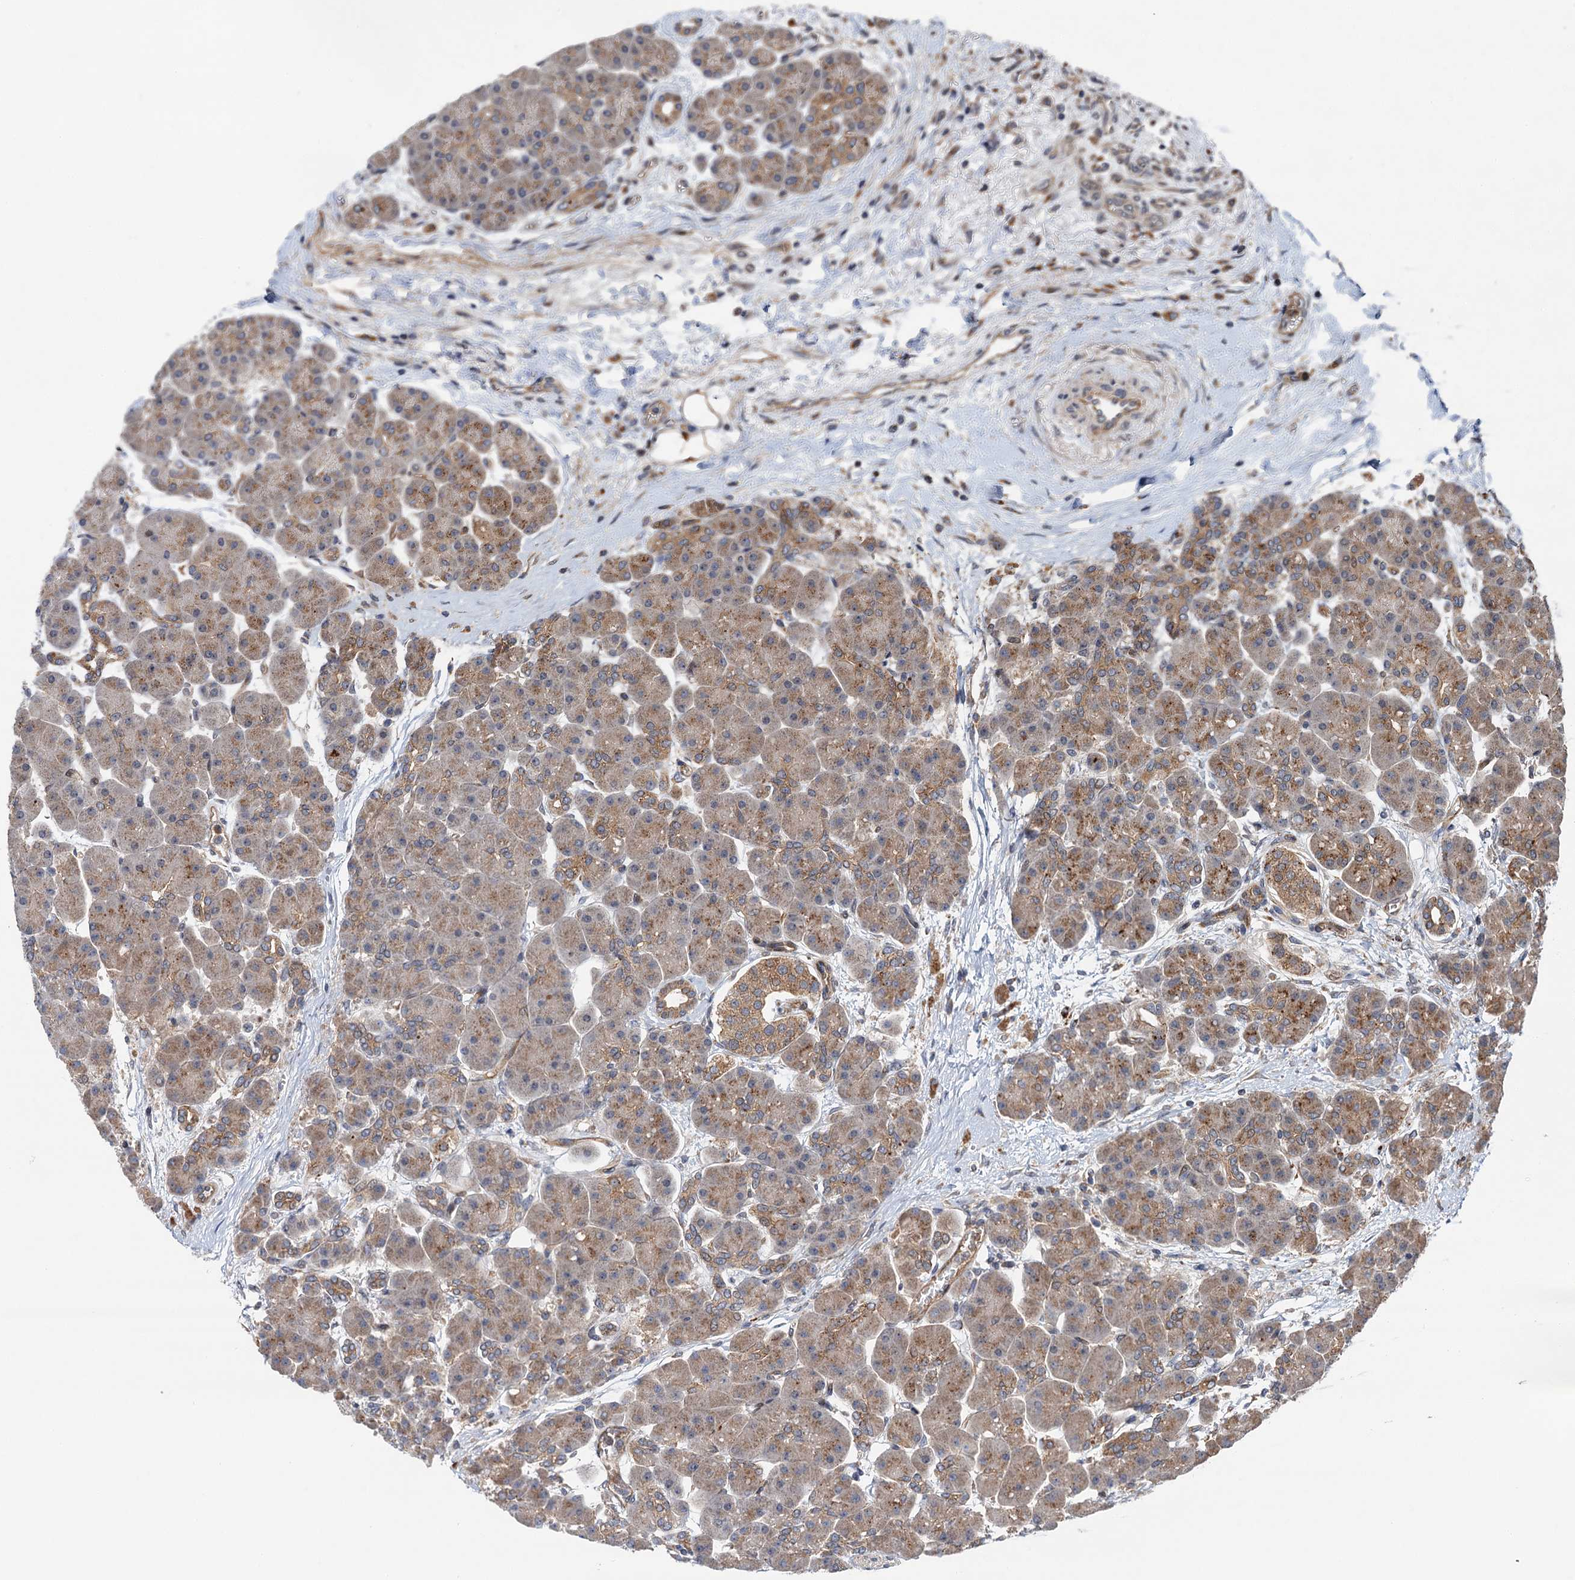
{"staining": {"intensity": "moderate", "quantity": "25%-75%", "location": "cytoplasmic/membranous"}, "tissue": "pancreas", "cell_type": "Exocrine glandular cells", "image_type": "normal", "snomed": [{"axis": "morphology", "description": "Normal tissue, NOS"}, {"axis": "topography", "description": "Pancreas"}], "caption": "Unremarkable pancreas reveals moderate cytoplasmic/membranous staining in about 25%-75% of exocrine glandular cells.", "gene": "NLRP10", "patient": {"sex": "male", "age": 66}}